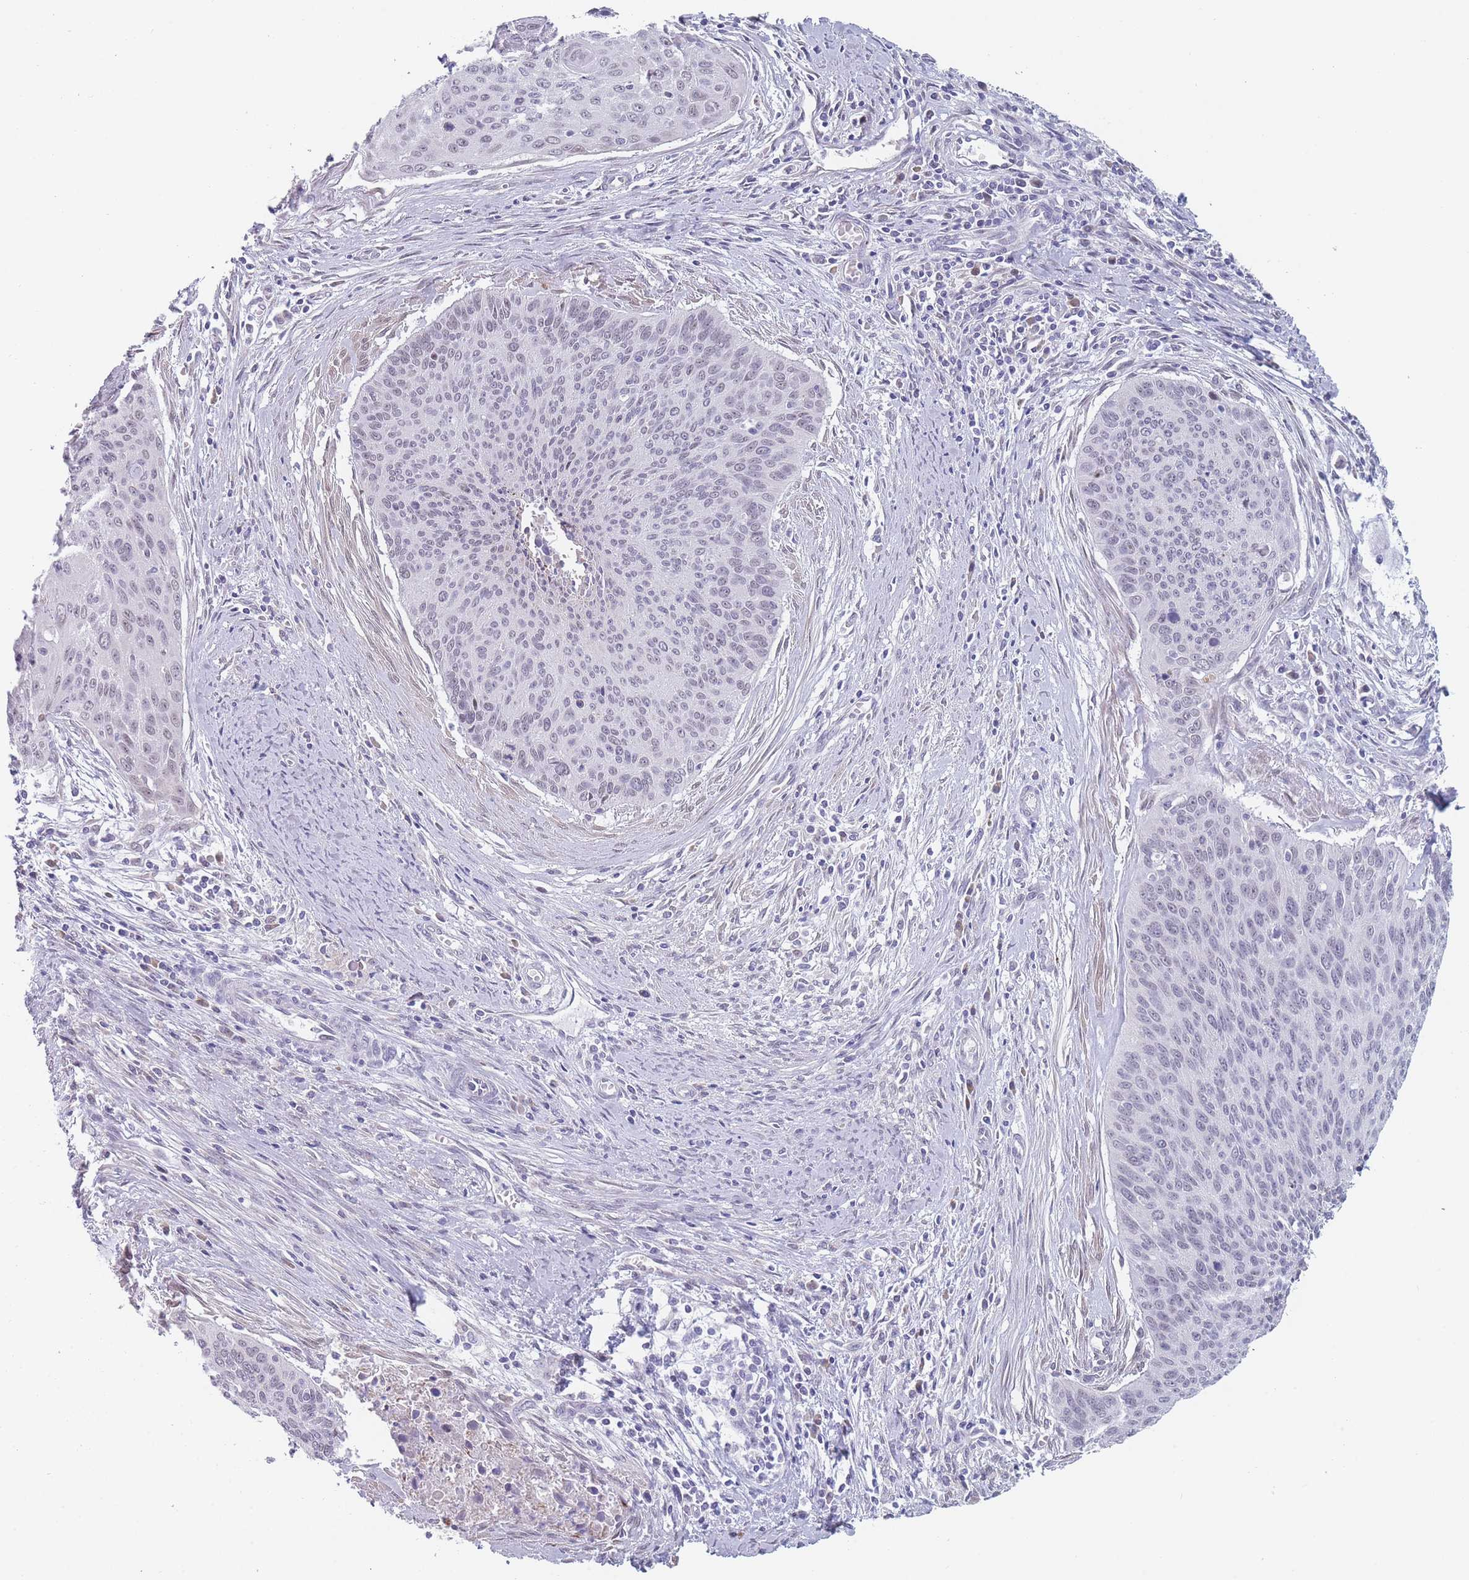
{"staining": {"intensity": "negative", "quantity": "none", "location": "none"}, "tissue": "cervical cancer", "cell_type": "Tumor cells", "image_type": "cancer", "snomed": [{"axis": "morphology", "description": "Squamous cell carcinoma, NOS"}, {"axis": "topography", "description": "Cervix"}], "caption": "There is no significant positivity in tumor cells of cervical cancer (squamous cell carcinoma). (Brightfield microscopy of DAB (3,3'-diaminobenzidine) IHC at high magnification).", "gene": "TMED10", "patient": {"sex": "female", "age": 55}}